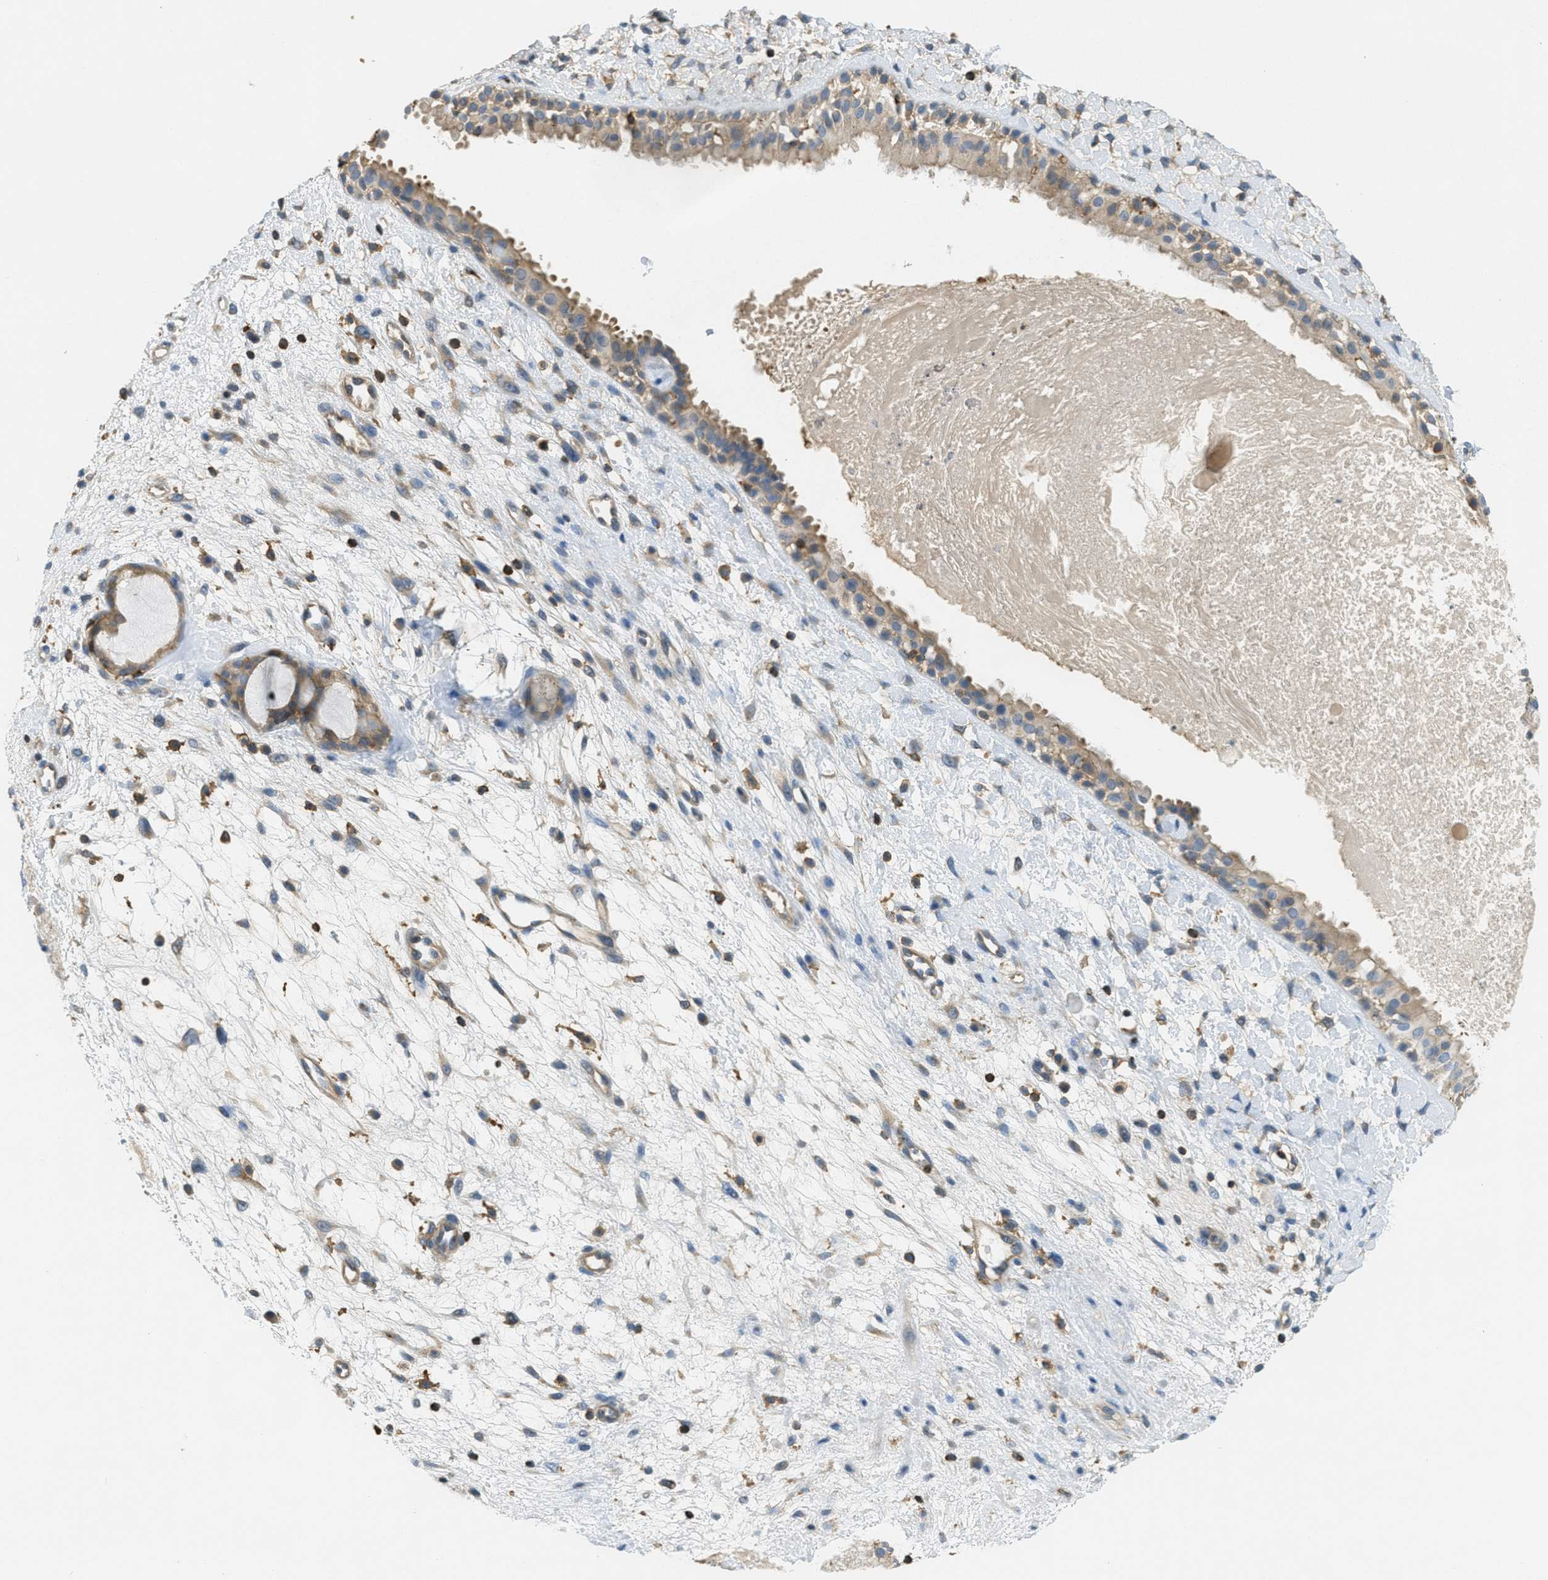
{"staining": {"intensity": "weak", "quantity": ">75%", "location": "cytoplasmic/membranous"}, "tissue": "nasopharynx", "cell_type": "Respiratory epithelial cells", "image_type": "normal", "snomed": [{"axis": "morphology", "description": "Normal tissue, NOS"}, {"axis": "topography", "description": "Nasopharynx"}], "caption": "Weak cytoplasmic/membranous positivity is present in approximately >75% of respiratory epithelial cells in unremarkable nasopharynx. (Stains: DAB in brown, nuclei in blue, Microscopy: brightfield microscopy at high magnification).", "gene": "GRIK2", "patient": {"sex": "male", "age": 22}}